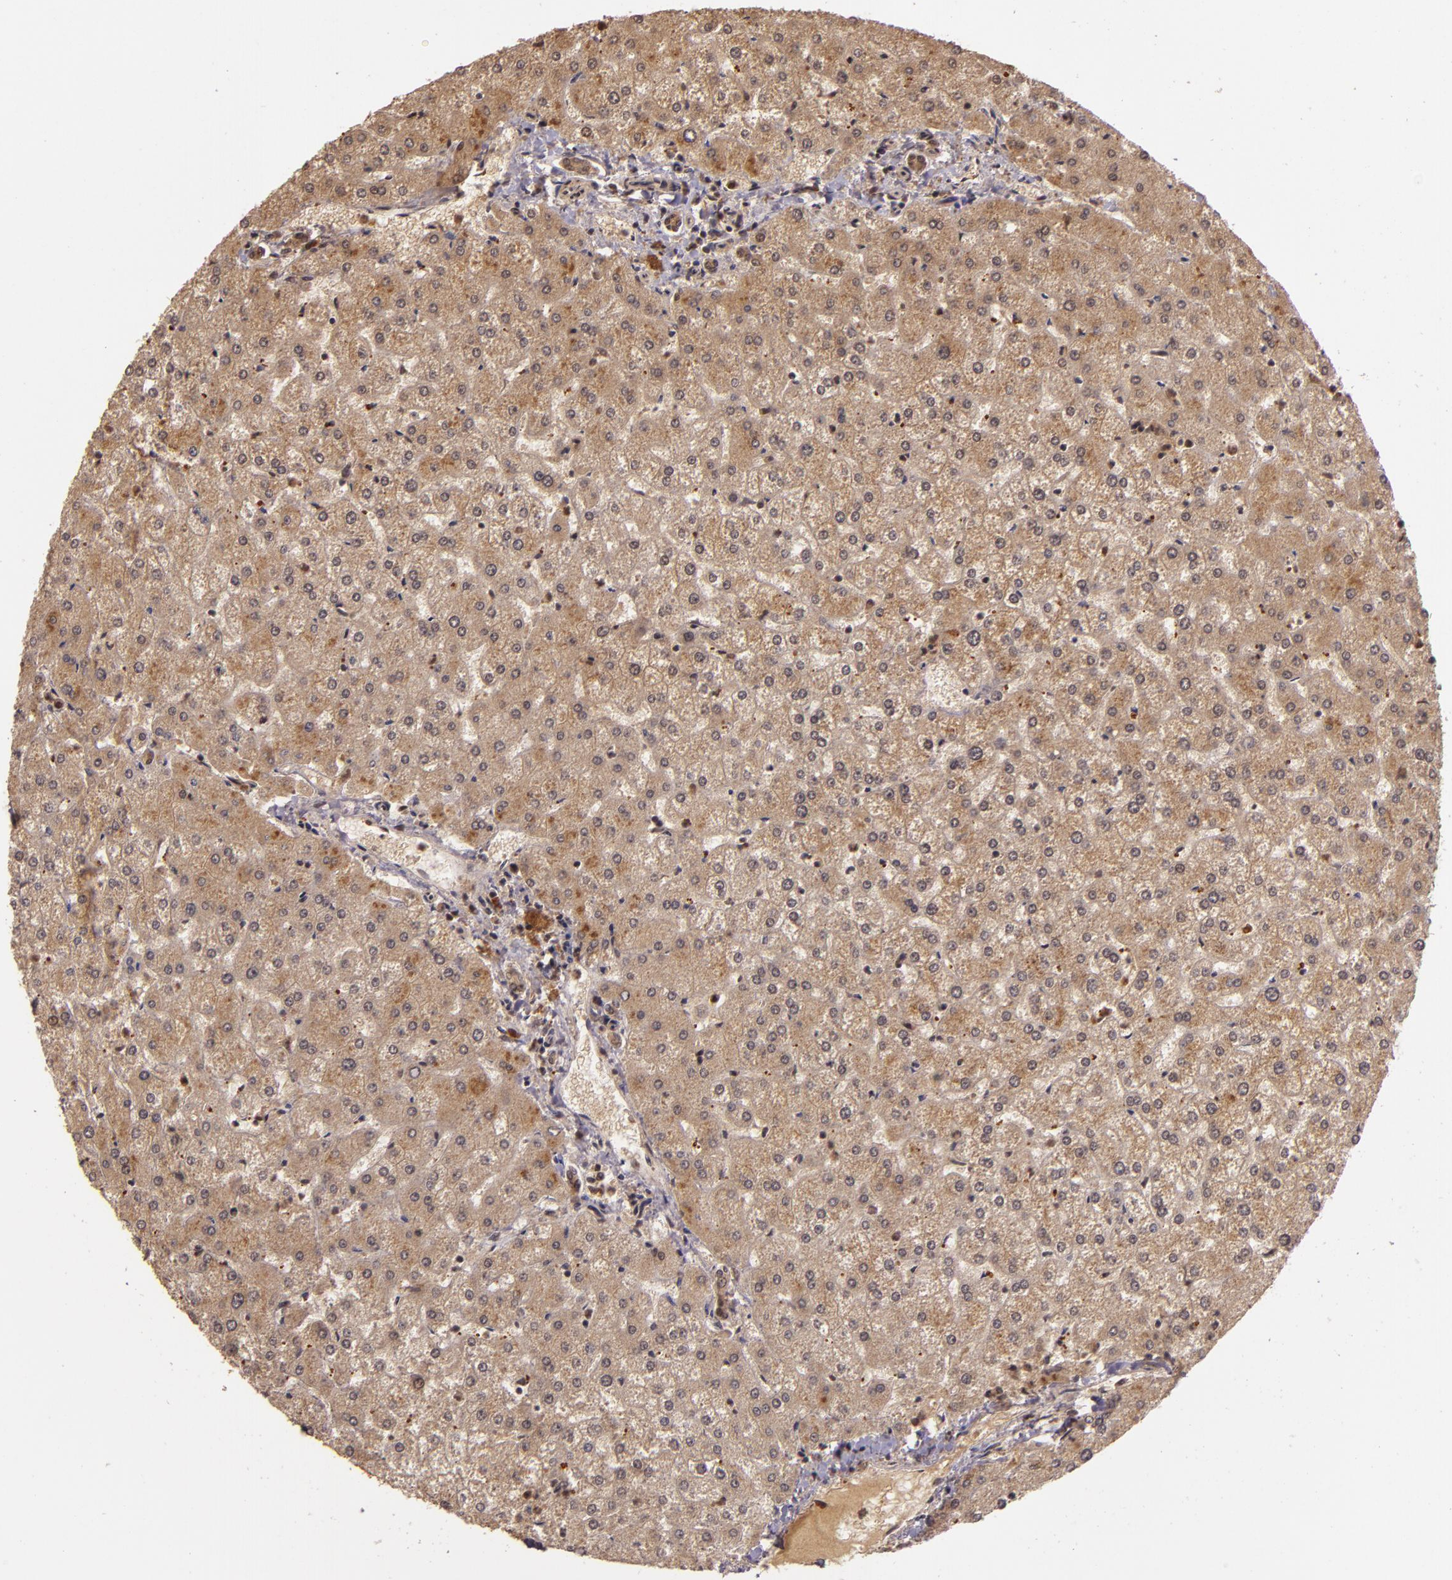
{"staining": {"intensity": "moderate", "quantity": ">75%", "location": "cytoplasmic/membranous"}, "tissue": "liver", "cell_type": "Cholangiocytes", "image_type": "normal", "snomed": [{"axis": "morphology", "description": "Normal tissue, NOS"}, {"axis": "topography", "description": "Liver"}], "caption": "The image shows immunohistochemical staining of unremarkable liver. There is moderate cytoplasmic/membranous expression is appreciated in approximately >75% of cholangiocytes. (DAB (3,3'-diaminobenzidine) IHC, brown staining for protein, blue staining for nuclei).", "gene": "TXNRD2", "patient": {"sex": "female", "age": 32}}